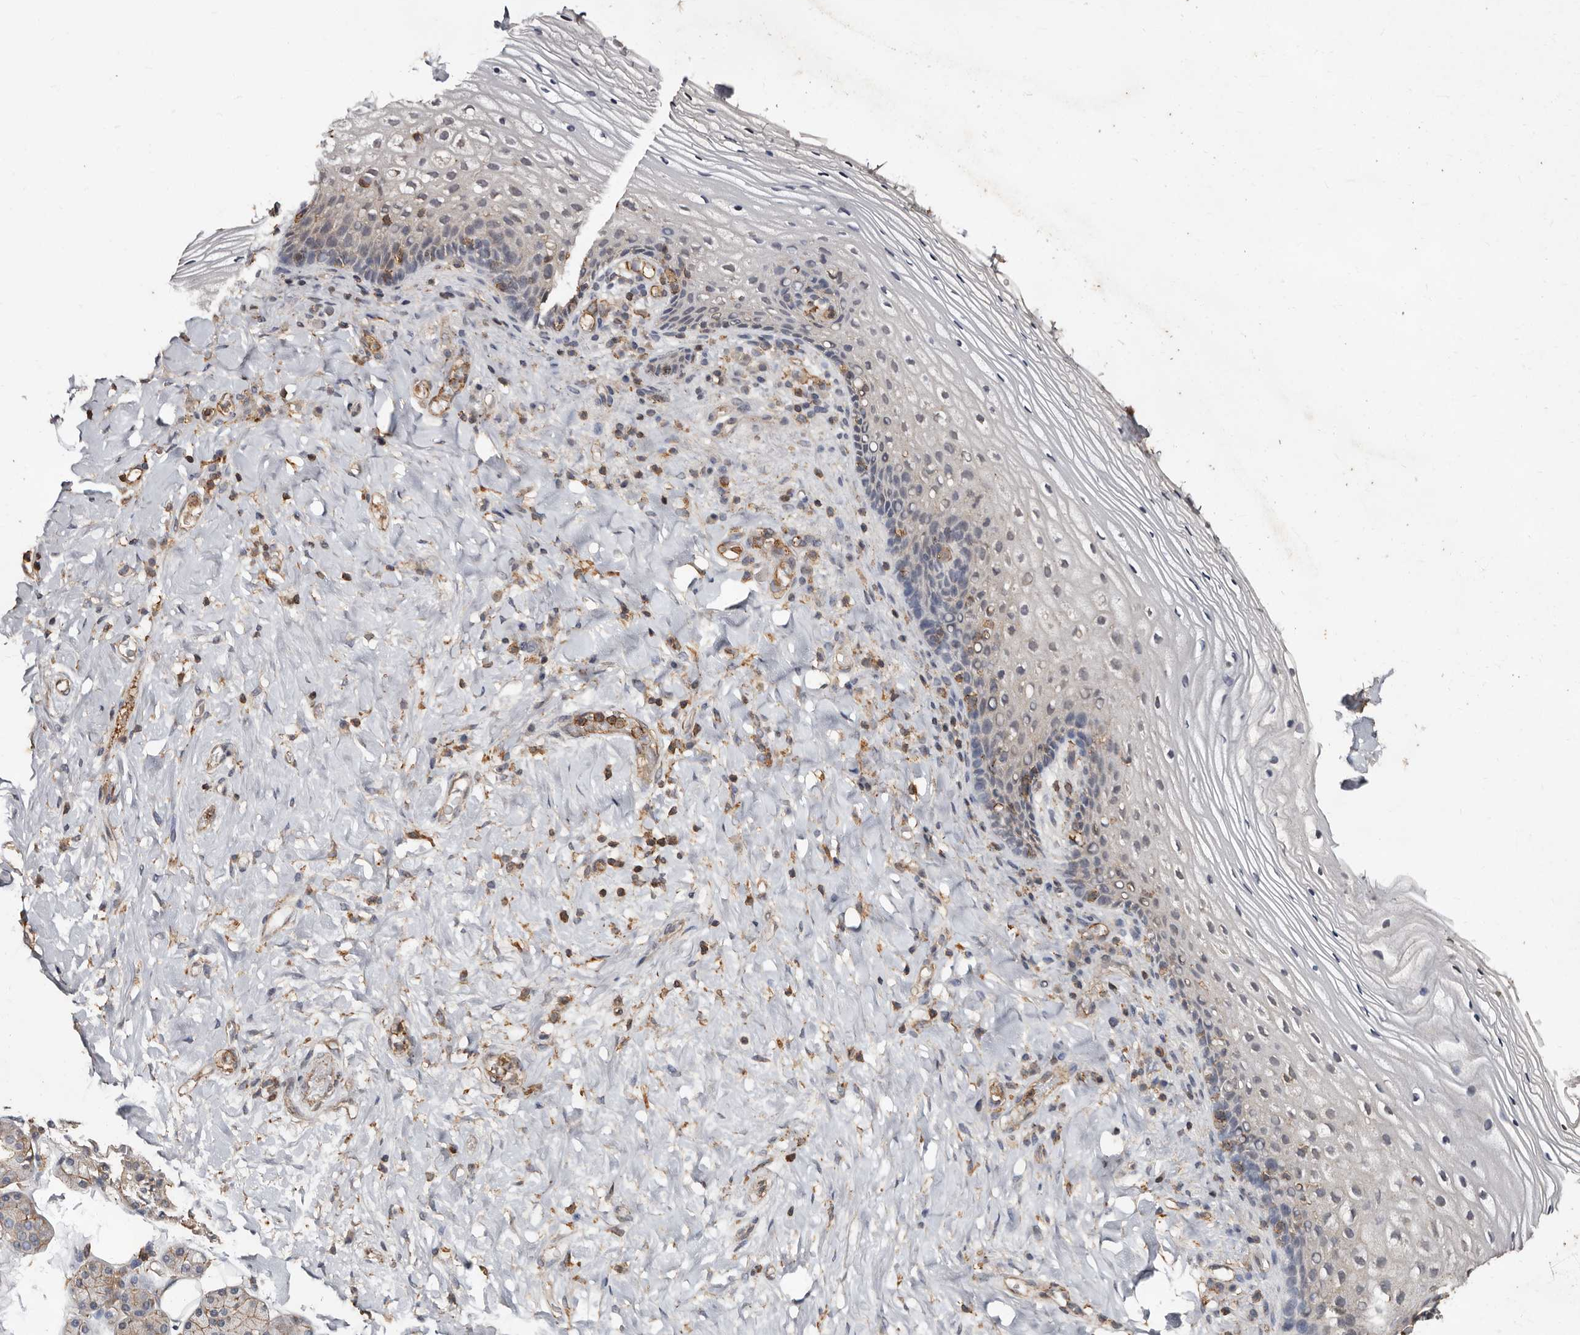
{"staining": {"intensity": "negative", "quantity": "none", "location": "none"}, "tissue": "vagina", "cell_type": "Squamous epithelial cells", "image_type": "normal", "snomed": [{"axis": "morphology", "description": "Normal tissue, NOS"}, {"axis": "topography", "description": "Vagina"}], "caption": "Squamous epithelial cells show no significant staining in normal vagina. Brightfield microscopy of IHC stained with DAB (3,3'-diaminobenzidine) (brown) and hematoxylin (blue), captured at high magnification.", "gene": "GSK3A", "patient": {"sex": "female", "age": 60}}